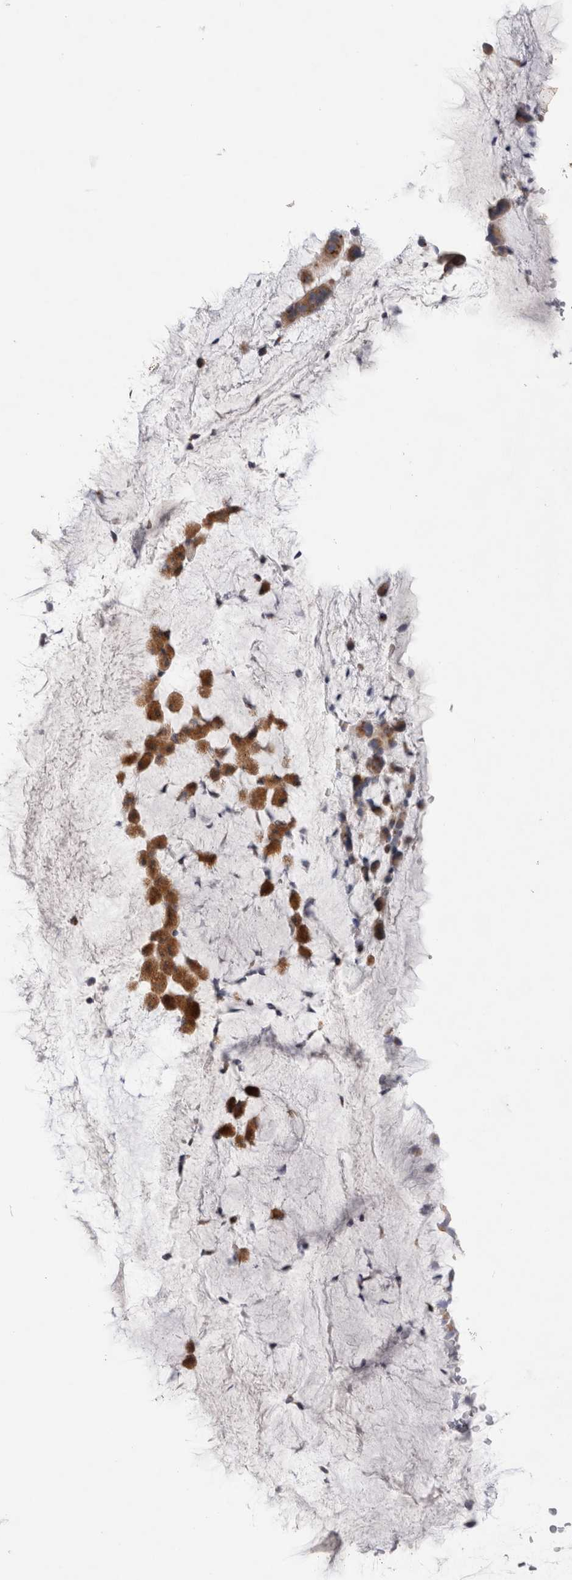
{"staining": {"intensity": "moderate", "quantity": ">75%", "location": "cytoplasmic/membranous"}, "tissue": "bronchus", "cell_type": "Respiratory epithelial cells", "image_type": "normal", "snomed": [{"axis": "morphology", "description": "Normal tissue, NOS"}, {"axis": "topography", "description": "Cartilage tissue"}], "caption": "Immunohistochemical staining of unremarkable human bronchus displays medium levels of moderate cytoplasmic/membranous staining in about >75% of respiratory epithelial cells. (DAB (3,3'-diaminobenzidine) IHC with brightfield microscopy, high magnification).", "gene": "TBC1D16", "patient": {"sex": "female", "age": 63}}